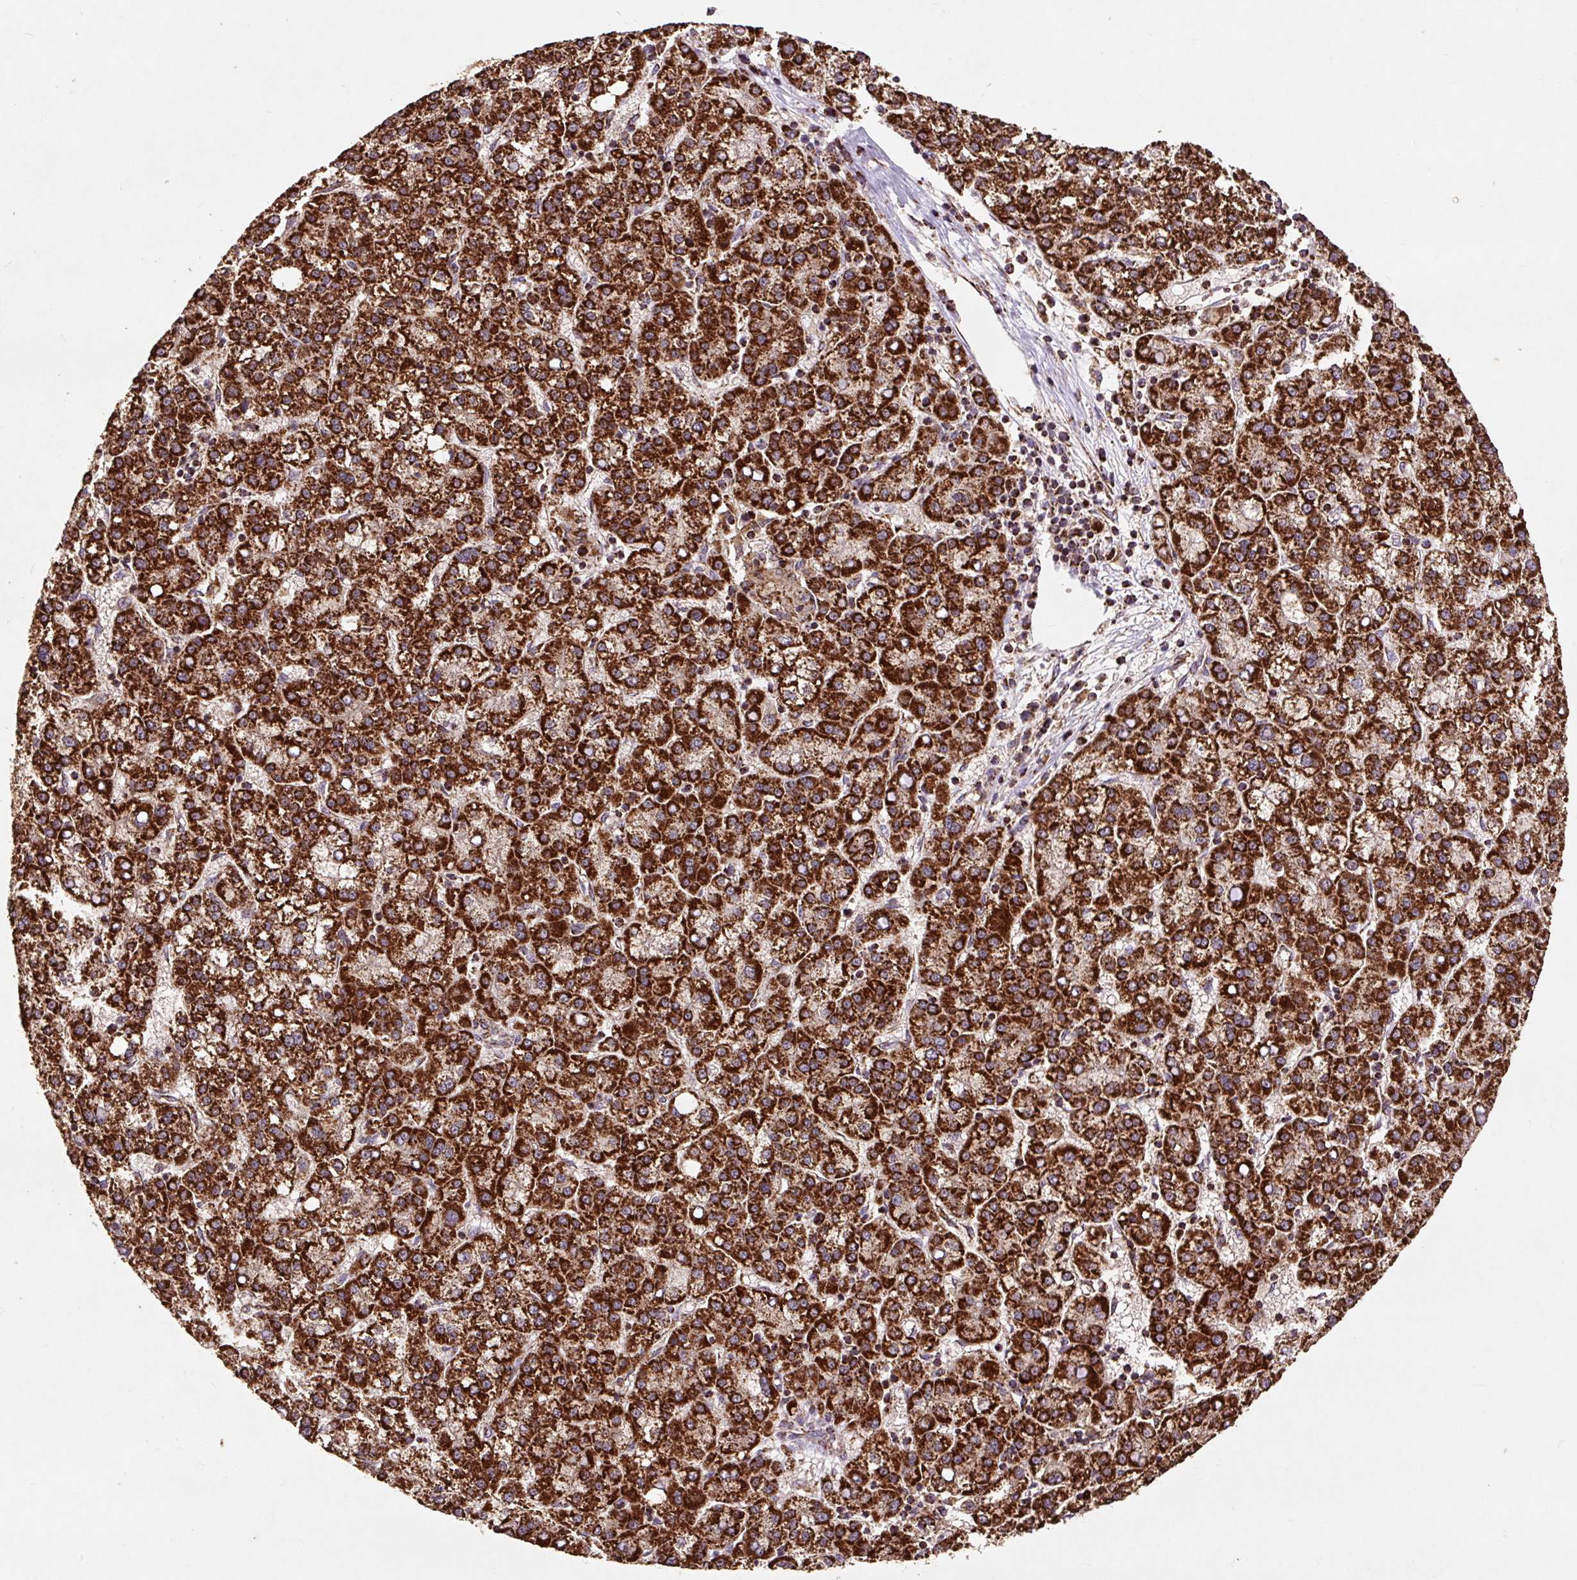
{"staining": {"intensity": "strong", "quantity": ">75%", "location": "cytoplasmic/membranous"}, "tissue": "liver cancer", "cell_type": "Tumor cells", "image_type": "cancer", "snomed": [{"axis": "morphology", "description": "Carcinoma, Hepatocellular, NOS"}, {"axis": "topography", "description": "Liver"}], "caption": "Immunohistochemistry (IHC) photomicrograph of liver cancer stained for a protein (brown), which shows high levels of strong cytoplasmic/membranous expression in approximately >75% of tumor cells.", "gene": "ATP5F1A", "patient": {"sex": "female", "age": 58}}